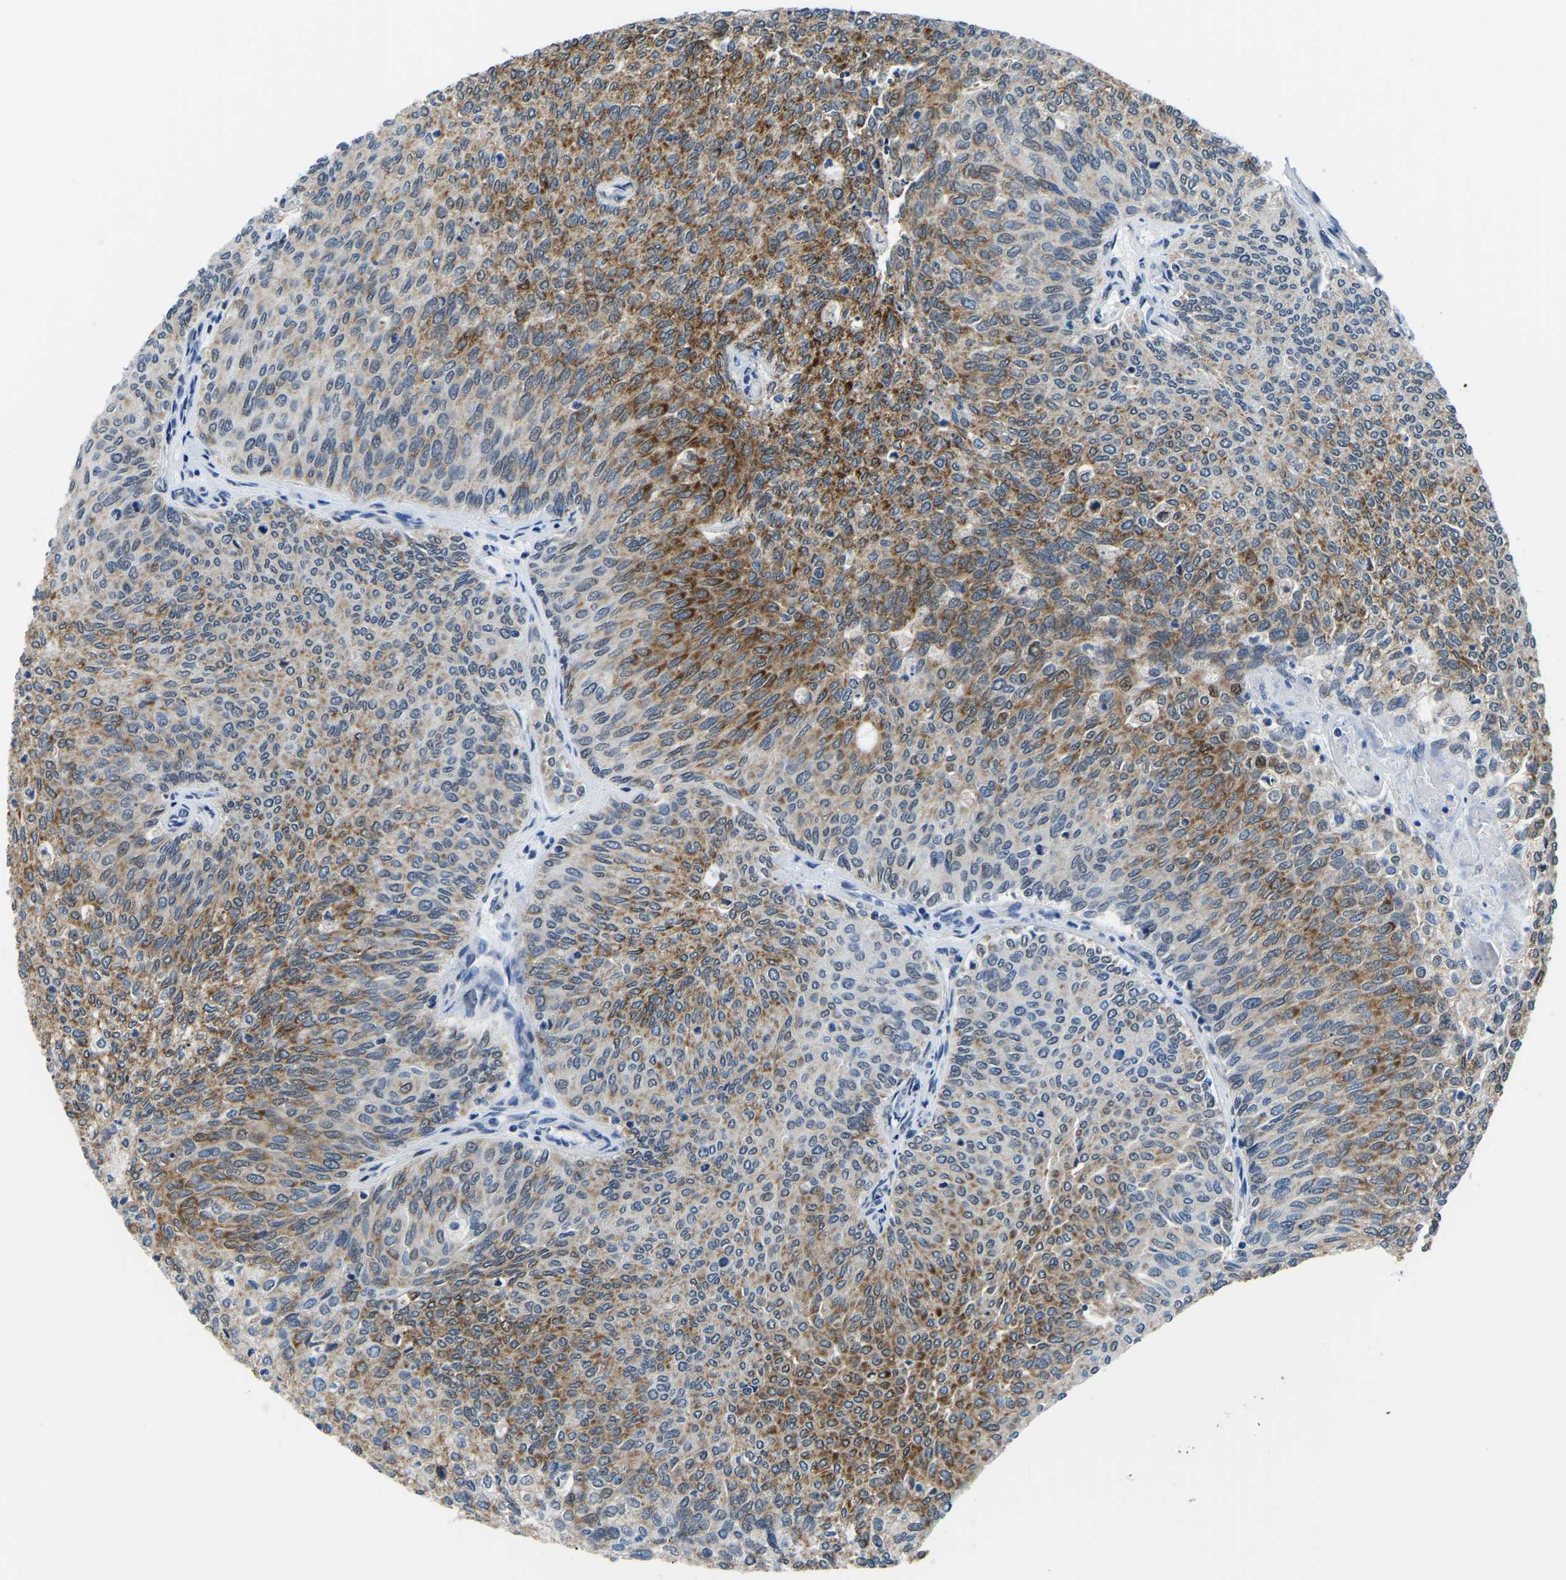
{"staining": {"intensity": "strong", "quantity": ">75%", "location": "cytoplasmic/membranous"}, "tissue": "urothelial cancer", "cell_type": "Tumor cells", "image_type": "cancer", "snomed": [{"axis": "morphology", "description": "Urothelial carcinoma, Low grade"}, {"axis": "topography", "description": "Urinary bladder"}], "caption": "Immunohistochemical staining of urothelial cancer displays high levels of strong cytoplasmic/membranous staining in about >75% of tumor cells. (Stains: DAB (3,3'-diaminobenzidine) in brown, nuclei in blue, Microscopy: brightfield microscopy at high magnification).", "gene": "BNIP3L", "patient": {"sex": "female", "age": 79}}